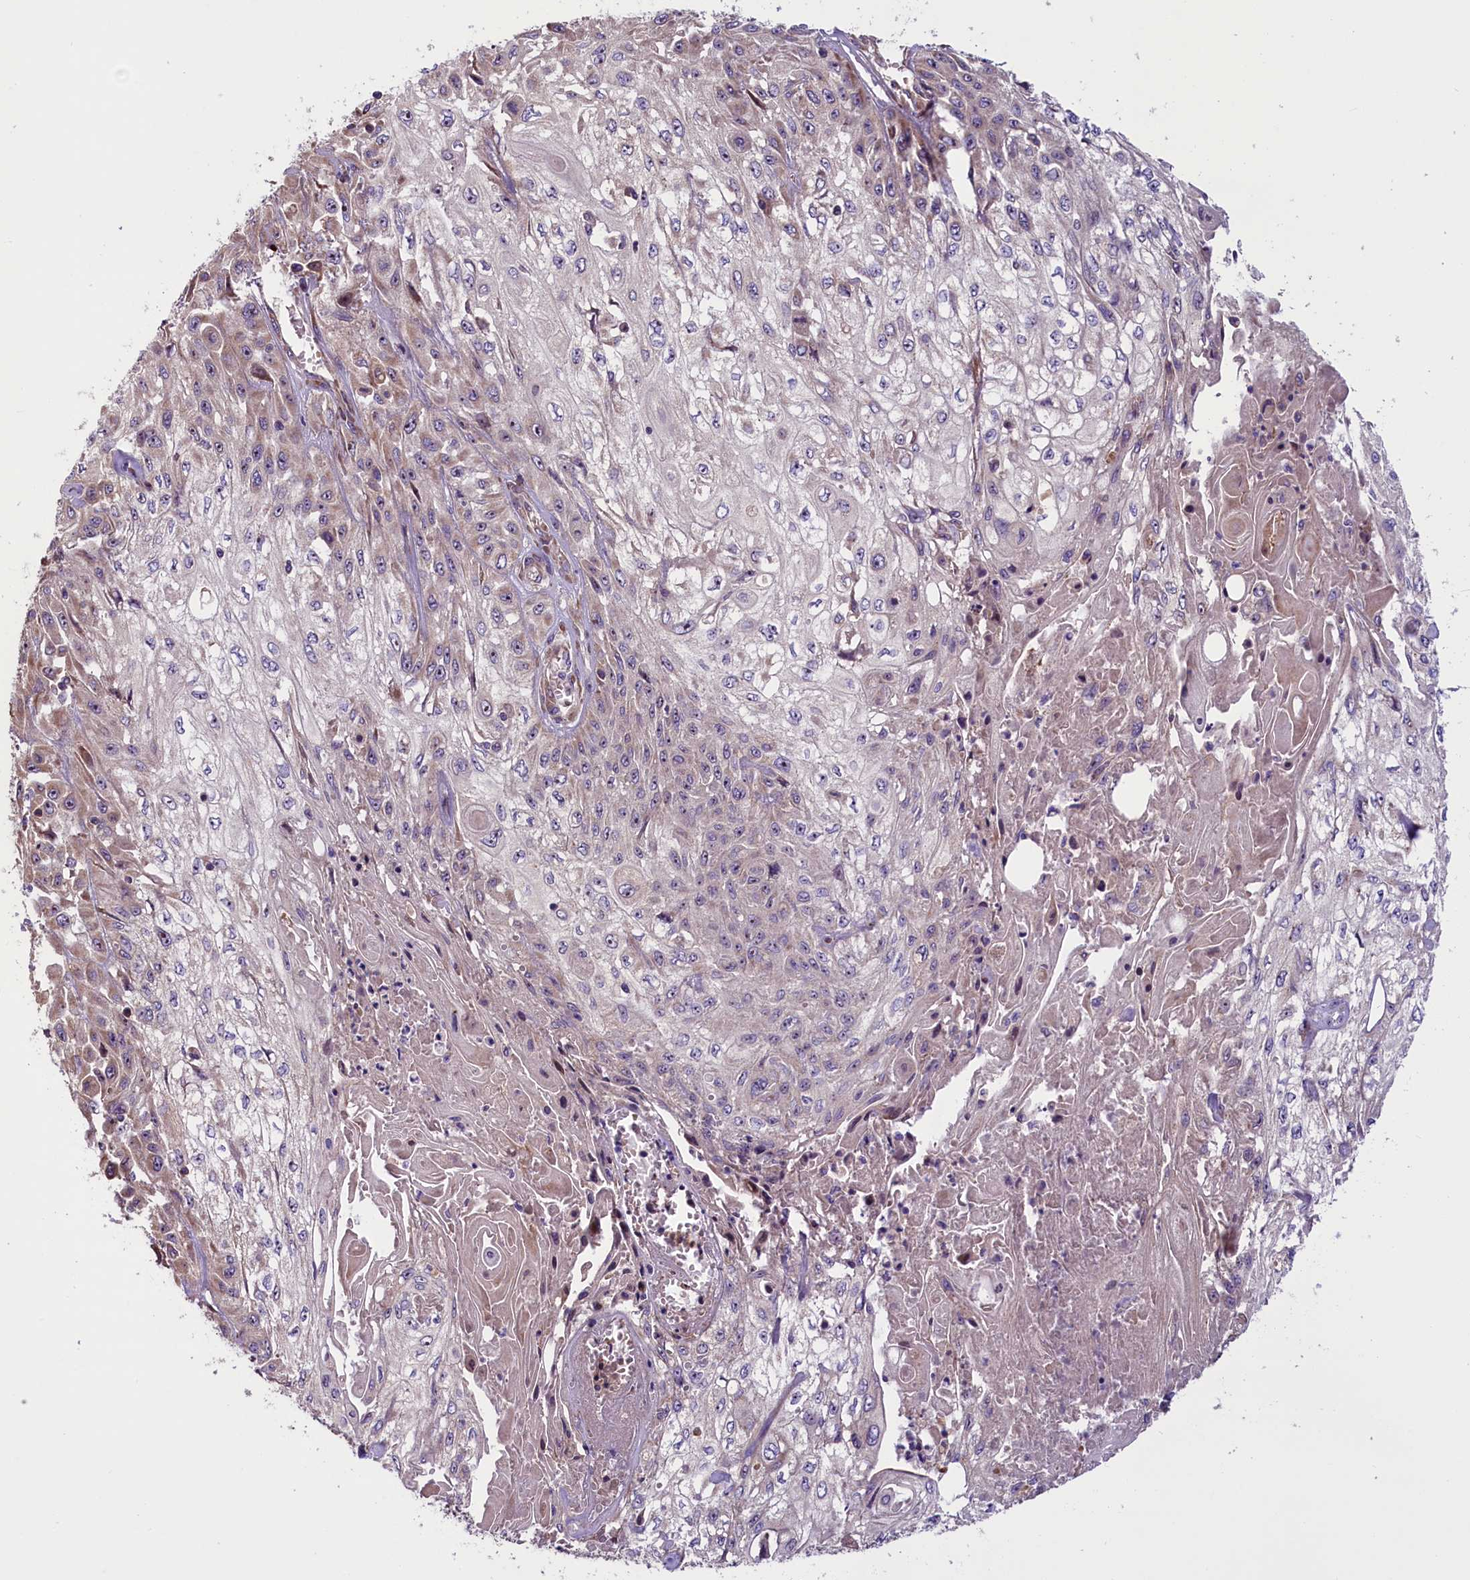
{"staining": {"intensity": "weak", "quantity": "25%-75%", "location": "cytoplasmic/membranous"}, "tissue": "skin cancer", "cell_type": "Tumor cells", "image_type": "cancer", "snomed": [{"axis": "morphology", "description": "Squamous cell carcinoma, NOS"}, {"axis": "morphology", "description": "Squamous cell carcinoma, metastatic, NOS"}, {"axis": "topography", "description": "Skin"}, {"axis": "topography", "description": "Lymph node"}], "caption": "Skin metastatic squamous cell carcinoma stained with a protein marker demonstrates weak staining in tumor cells.", "gene": "FRY", "patient": {"sex": "male", "age": 75}}